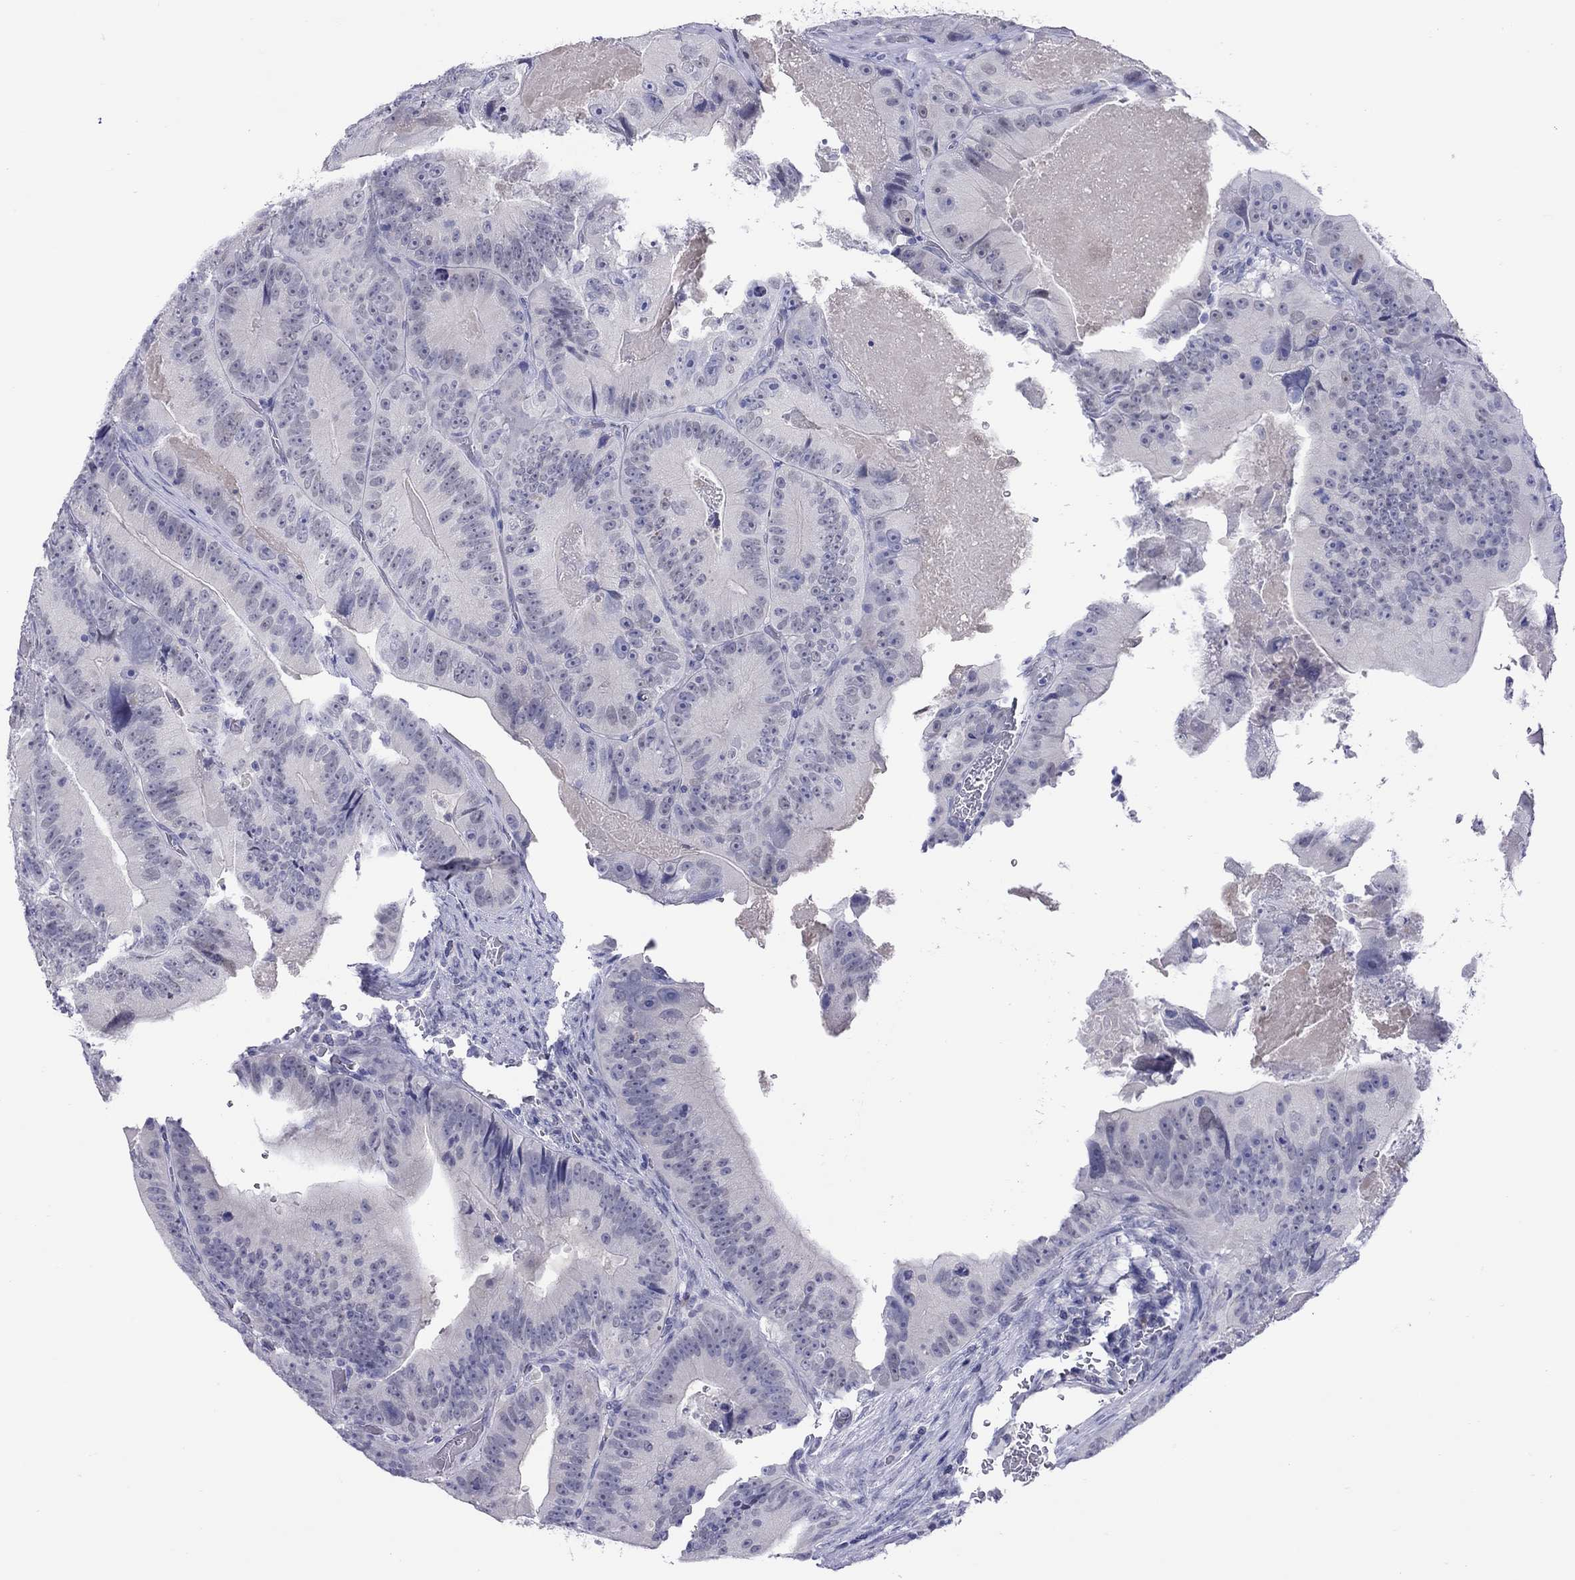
{"staining": {"intensity": "negative", "quantity": "none", "location": "none"}, "tissue": "colorectal cancer", "cell_type": "Tumor cells", "image_type": "cancer", "snomed": [{"axis": "morphology", "description": "Adenocarcinoma, NOS"}, {"axis": "topography", "description": "Colon"}], "caption": "IHC micrograph of colorectal adenocarcinoma stained for a protein (brown), which shows no expression in tumor cells. (IHC, brightfield microscopy, high magnification).", "gene": "CHRNB3", "patient": {"sex": "female", "age": 86}}